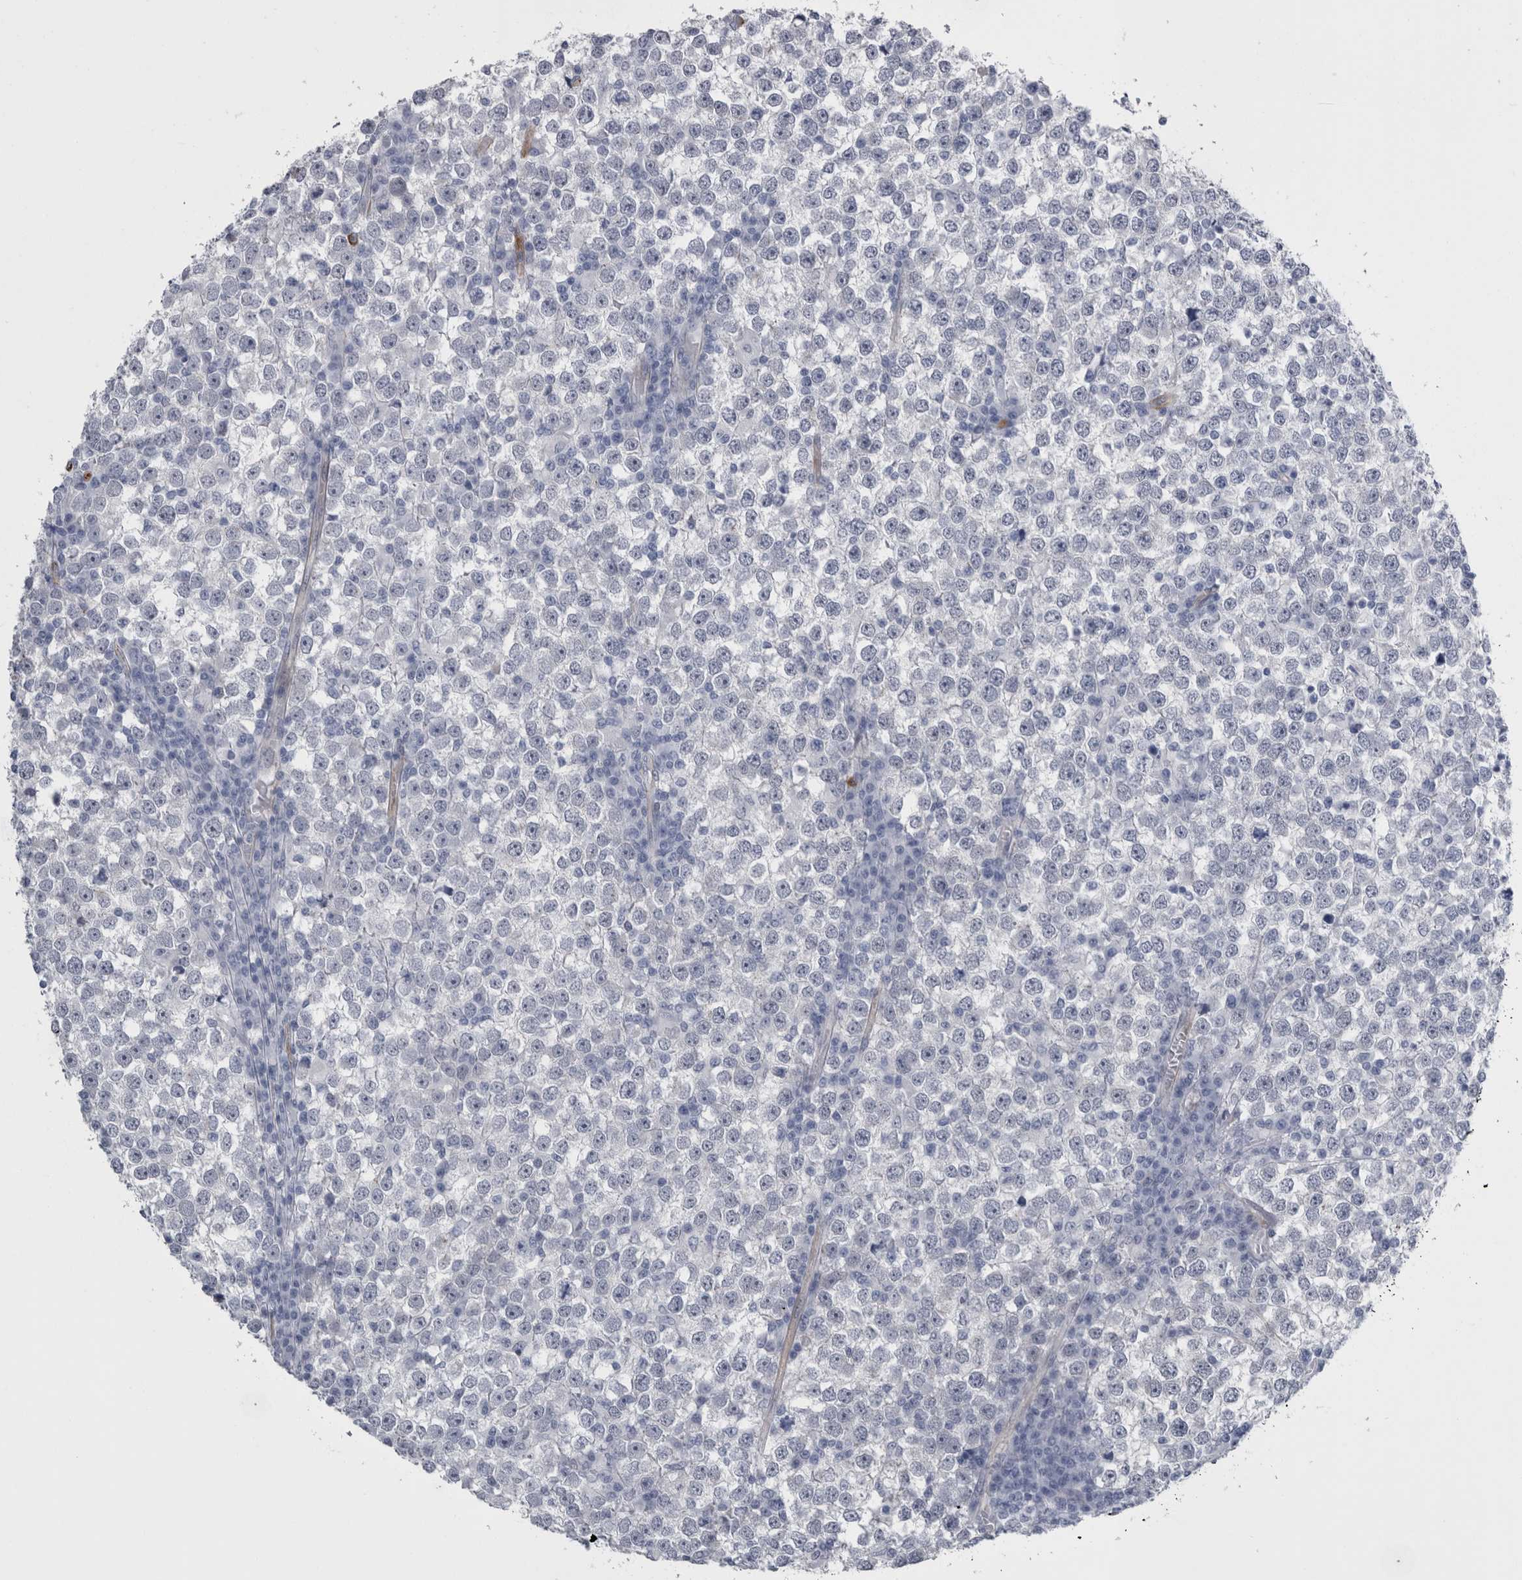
{"staining": {"intensity": "negative", "quantity": "none", "location": "none"}, "tissue": "testis cancer", "cell_type": "Tumor cells", "image_type": "cancer", "snomed": [{"axis": "morphology", "description": "Seminoma, NOS"}, {"axis": "topography", "description": "Testis"}], "caption": "Histopathology image shows no protein expression in tumor cells of testis cancer tissue.", "gene": "VWDE", "patient": {"sex": "male", "age": 65}}